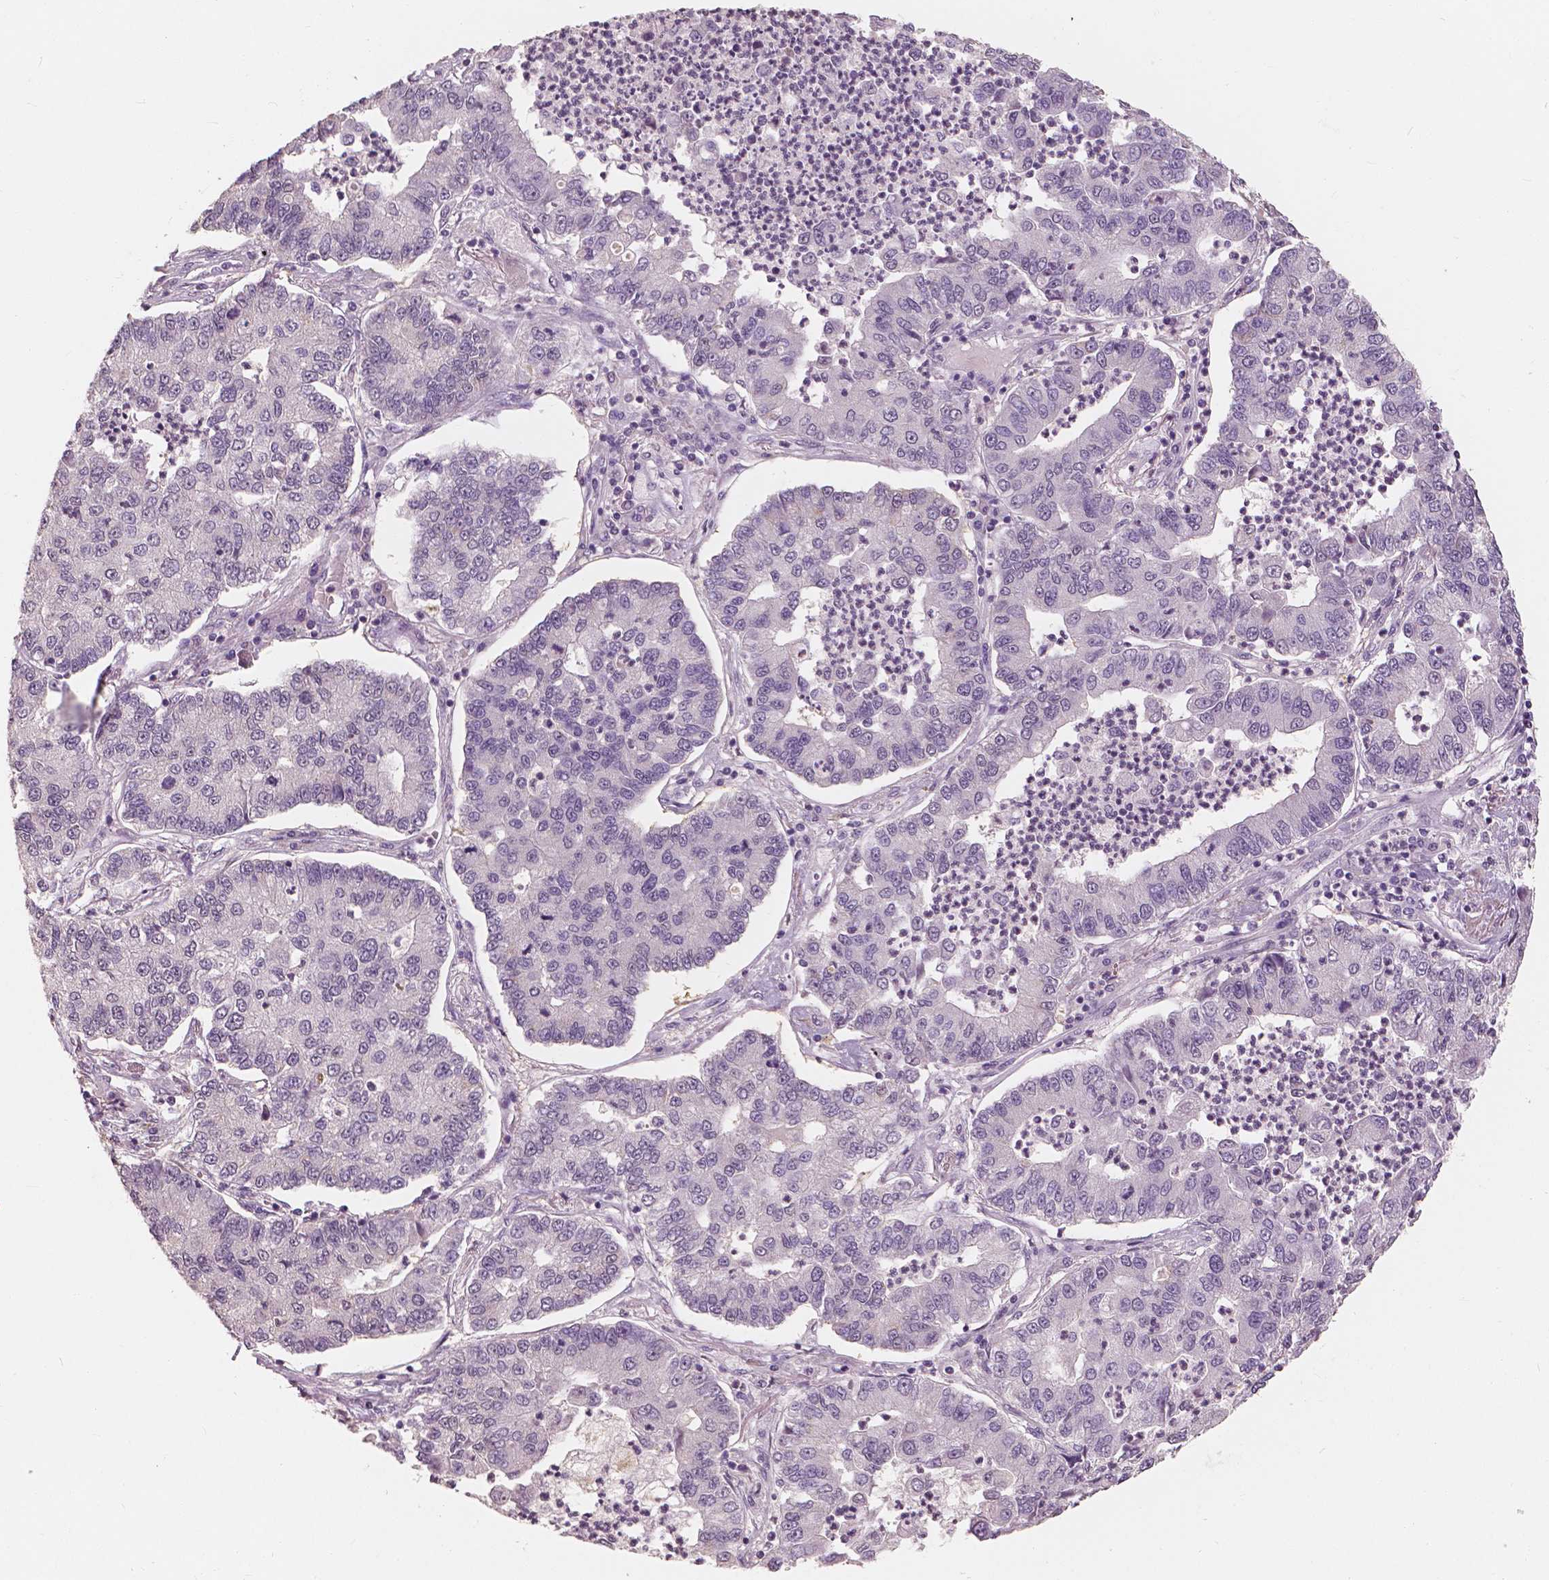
{"staining": {"intensity": "negative", "quantity": "none", "location": "none"}, "tissue": "lung cancer", "cell_type": "Tumor cells", "image_type": "cancer", "snomed": [{"axis": "morphology", "description": "Adenocarcinoma, NOS"}, {"axis": "topography", "description": "Lung"}], "caption": "Immunohistochemical staining of lung cancer (adenocarcinoma) demonstrates no significant staining in tumor cells.", "gene": "SAT2", "patient": {"sex": "female", "age": 57}}